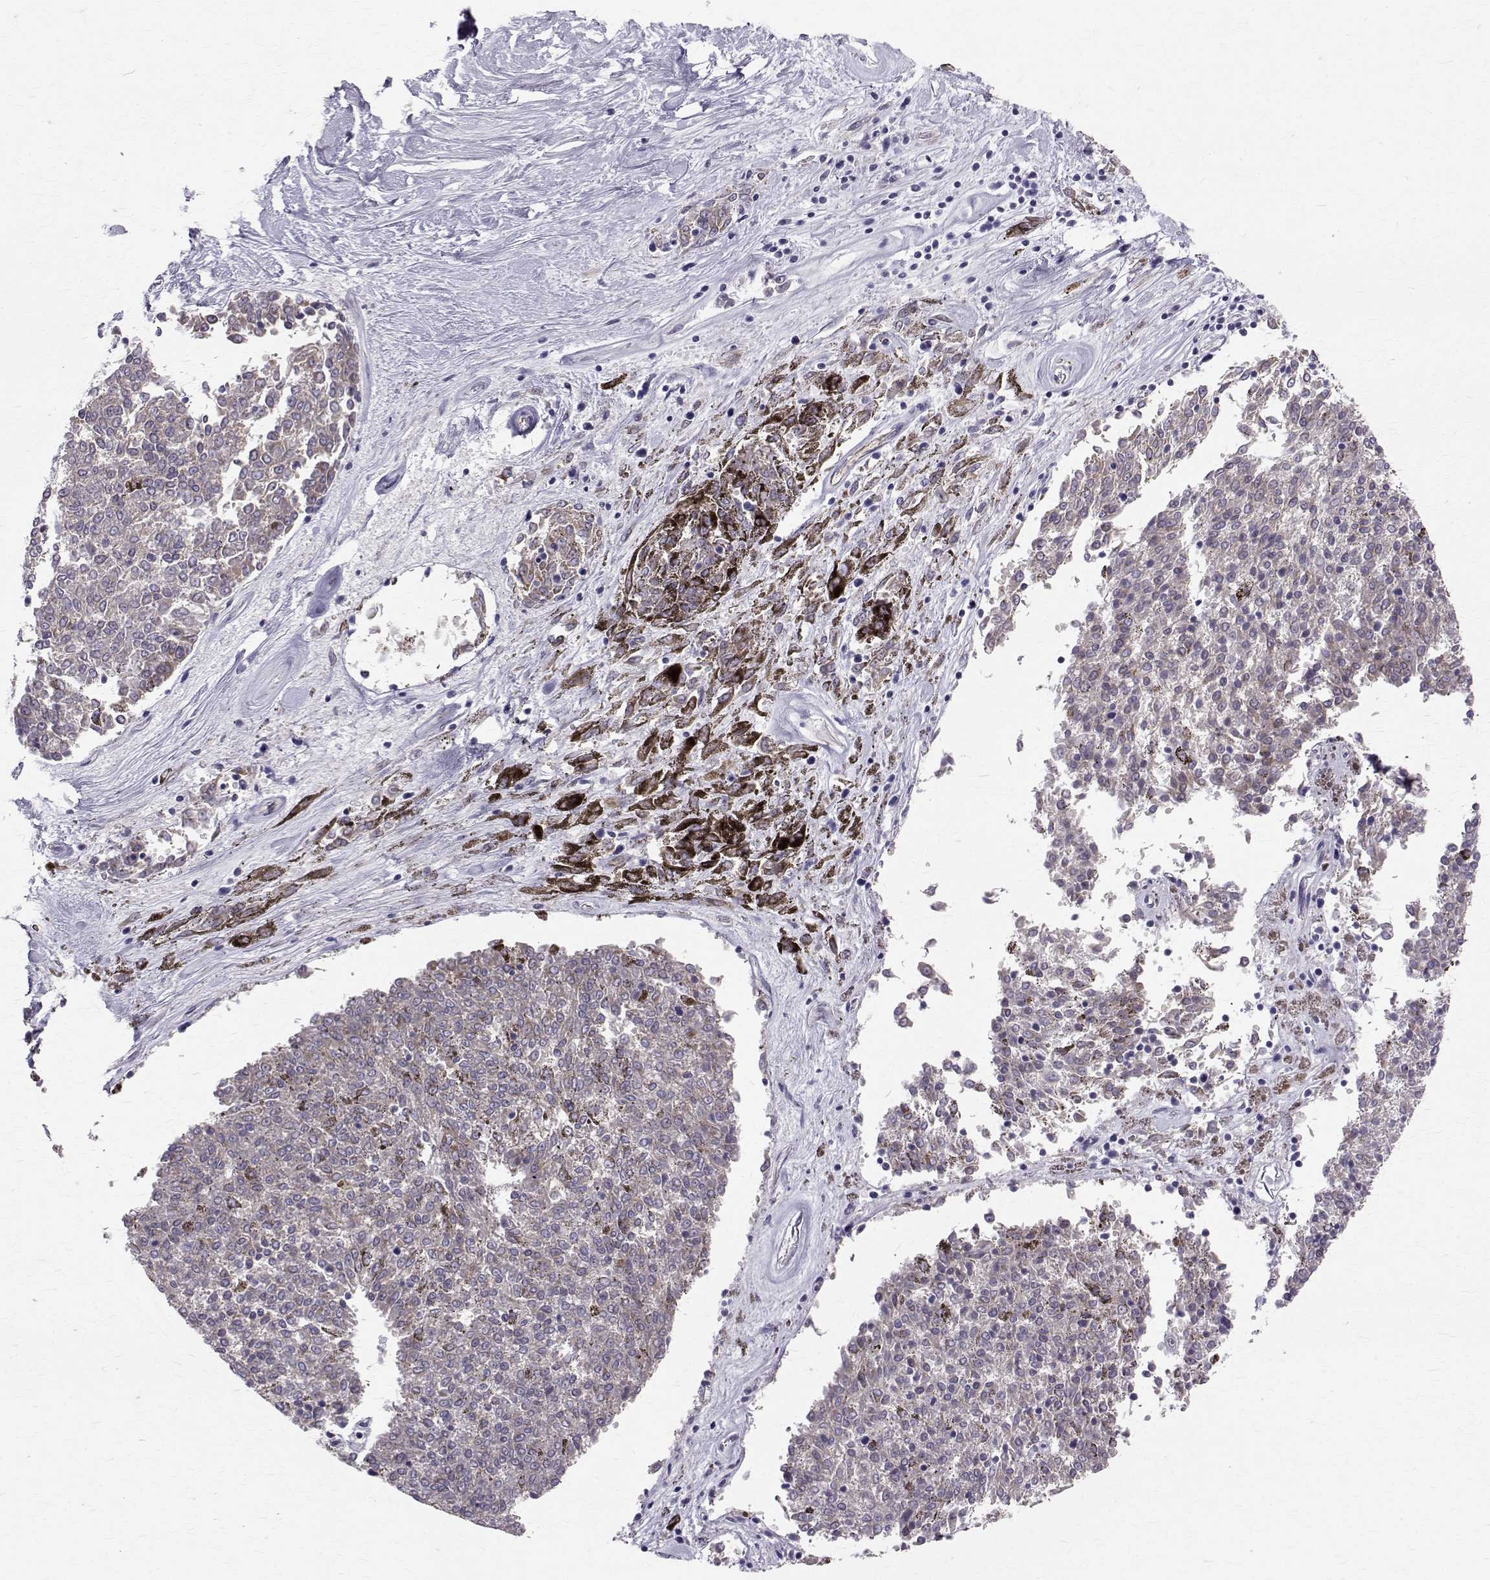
{"staining": {"intensity": "negative", "quantity": "none", "location": "none"}, "tissue": "melanoma", "cell_type": "Tumor cells", "image_type": "cancer", "snomed": [{"axis": "morphology", "description": "Malignant melanoma, NOS"}, {"axis": "topography", "description": "Skin"}], "caption": "DAB immunohistochemical staining of human malignant melanoma reveals no significant expression in tumor cells.", "gene": "ARFGAP1", "patient": {"sex": "female", "age": 72}}